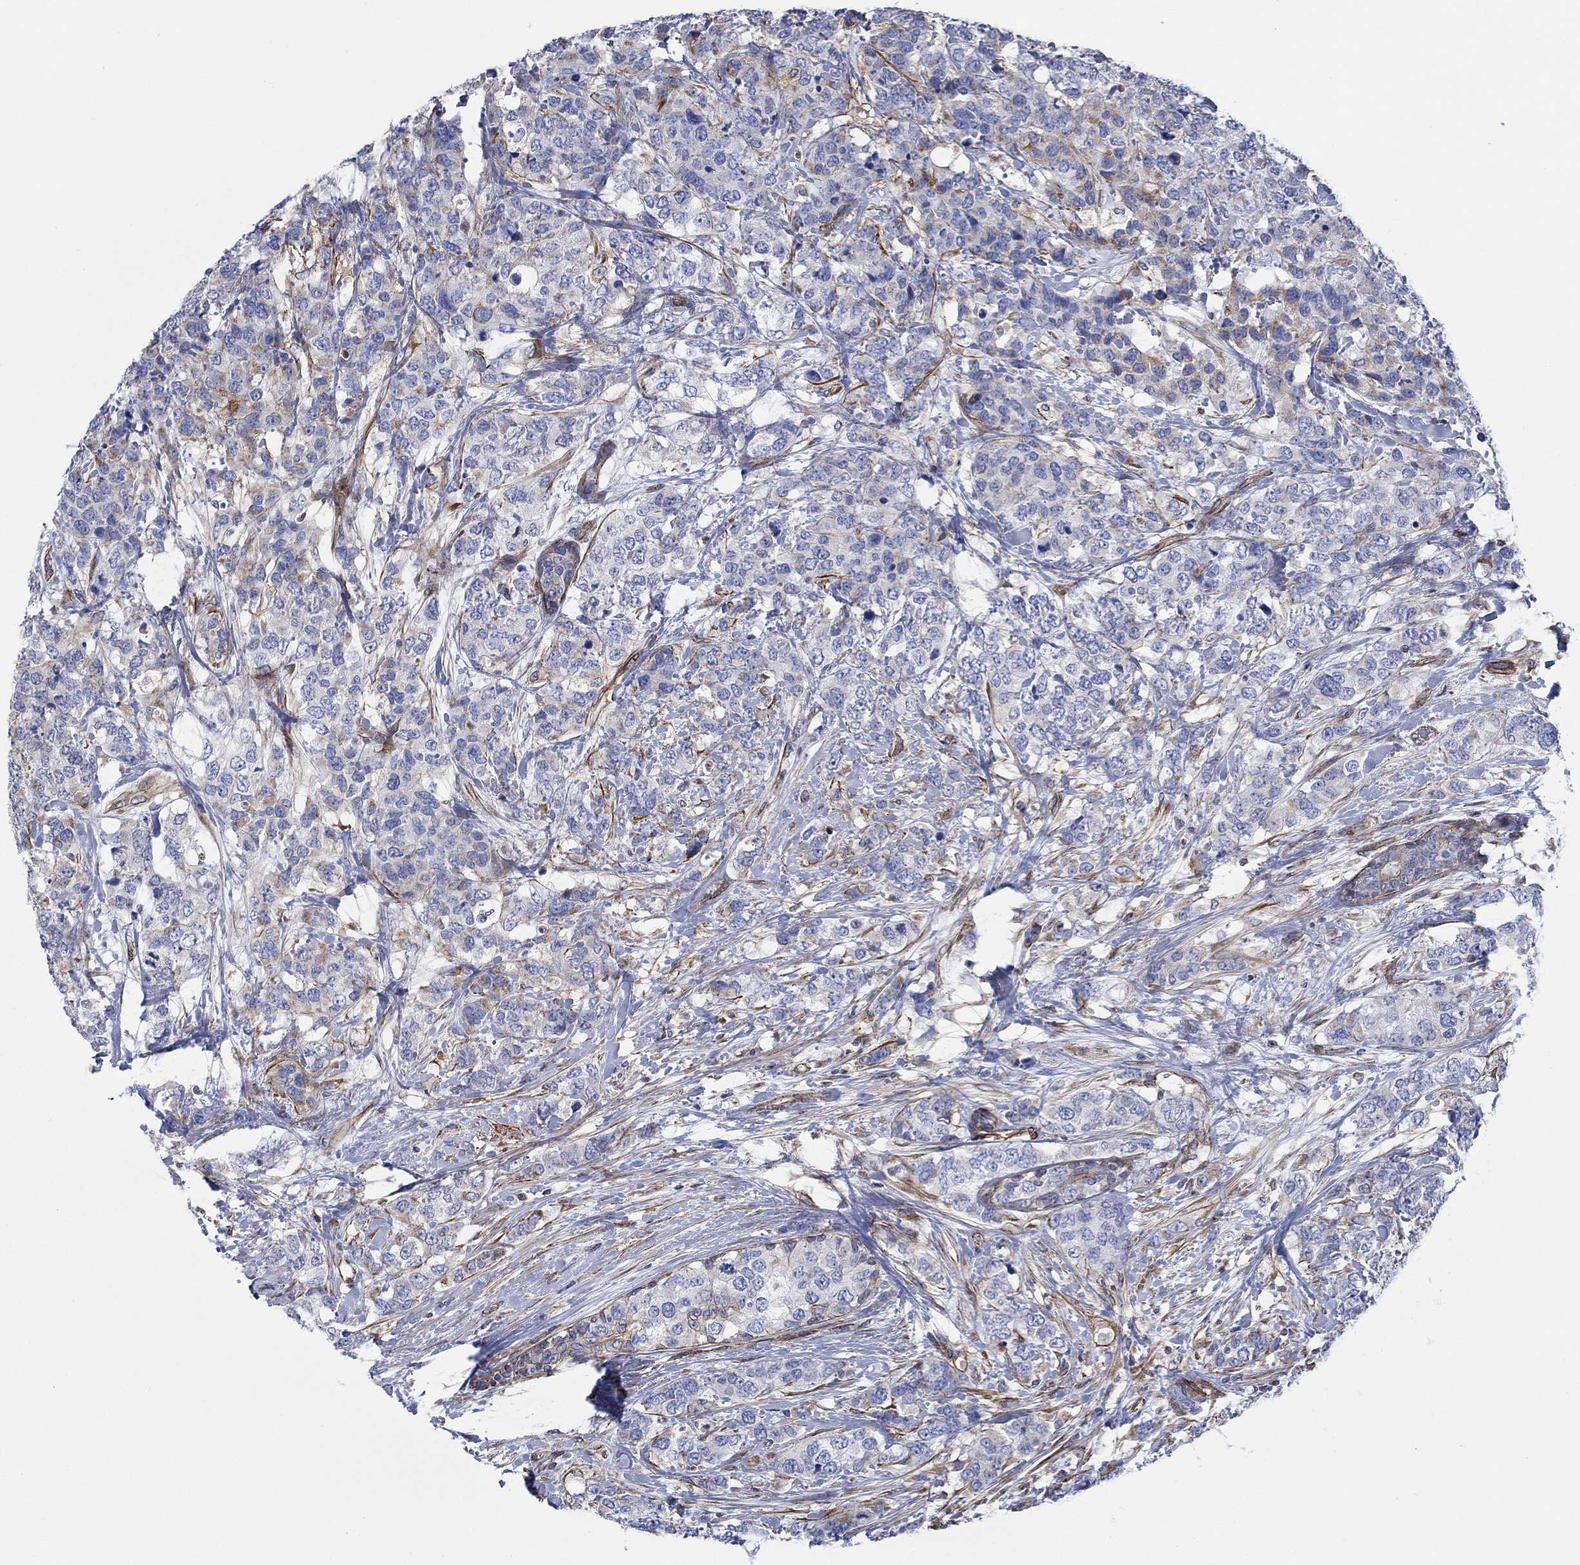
{"staining": {"intensity": "strong", "quantity": "<25%", "location": "cytoplasmic/membranous"}, "tissue": "breast cancer", "cell_type": "Tumor cells", "image_type": "cancer", "snomed": [{"axis": "morphology", "description": "Lobular carcinoma"}, {"axis": "topography", "description": "Breast"}], "caption": "Human breast cancer (lobular carcinoma) stained with a brown dye demonstrates strong cytoplasmic/membranous positive expression in approximately <25% of tumor cells.", "gene": "FMN1", "patient": {"sex": "female", "age": 59}}